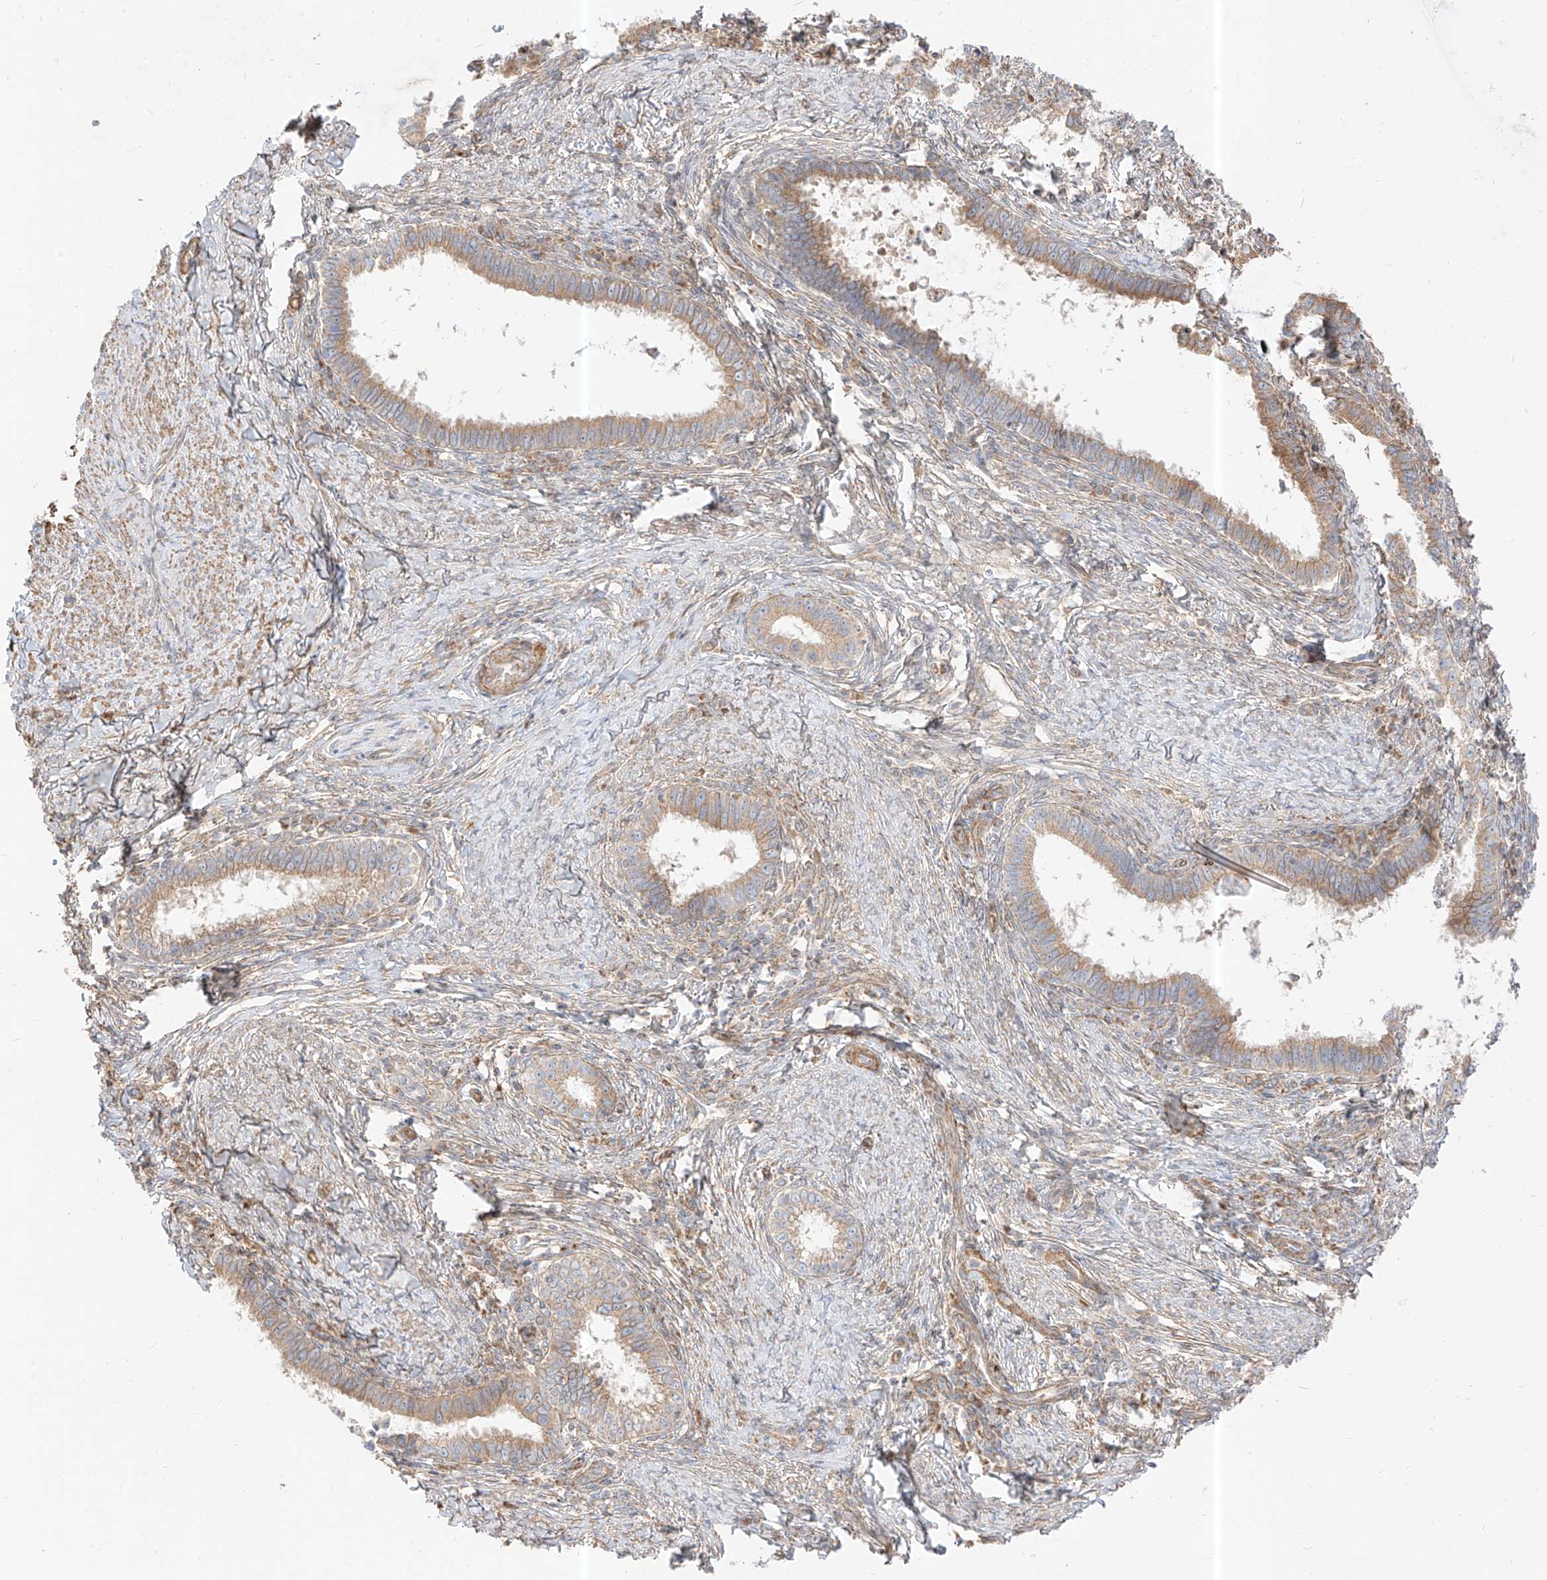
{"staining": {"intensity": "weak", "quantity": "25%-75%", "location": "cytoplasmic/membranous"}, "tissue": "cervical cancer", "cell_type": "Tumor cells", "image_type": "cancer", "snomed": [{"axis": "morphology", "description": "Adenocarcinoma, NOS"}, {"axis": "topography", "description": "Cervix"}], "caption": "Brown immunohistochemical staining in cervical cancer (adenocarcinoma) shows weak cytoplasmic/membranous expression in approximately 25%-75% of tumor cells. Using DAB (3,3'-diaminobenzidine) (brown) and hematoxylin (blue) stains, captured at high magnification using brightfield microscopy.", "gene": "PLCL1", "patient": {"sex": "female", "age": 36}}